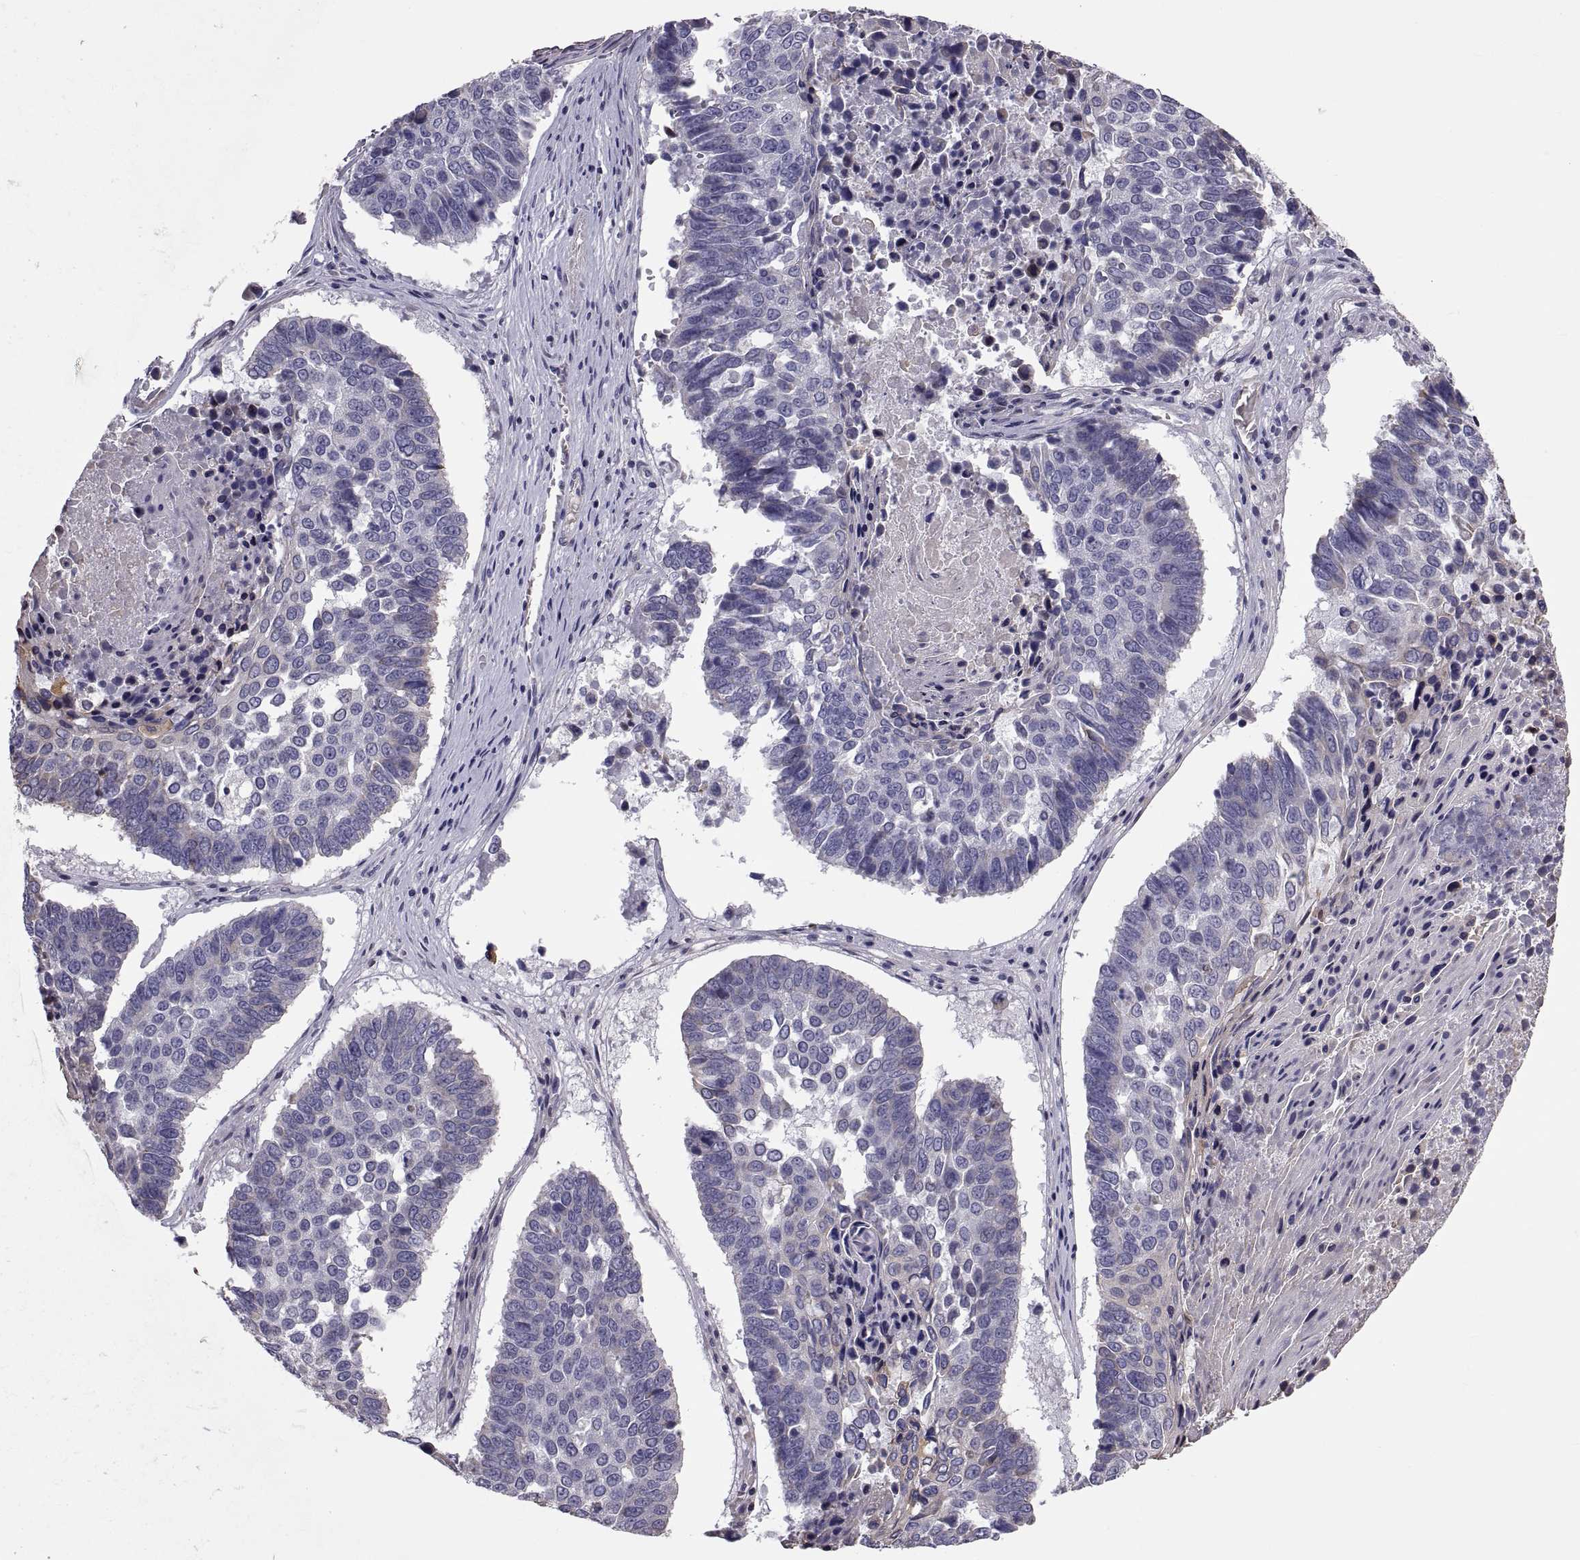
{"staining": {"intensity": "weak", "quantity": "<25%", "location": "cytoplasmic/membranous"}, "tissue": "lung cancer", "cell_type": "Tumor cells", "image_type": "cancer", "snomed": [{"axis": "morphology", "description": "Squamous cell carcinoma, NOS"}, {"axis": "topography", "description": "Lung"}], "caption": "A histopathology image of lung squamous cell carcinoma stained for a protein reveals no brown staining in tumor cells.", "gene": "ANO1", "patient": {"sex": "male", "age": 73}}